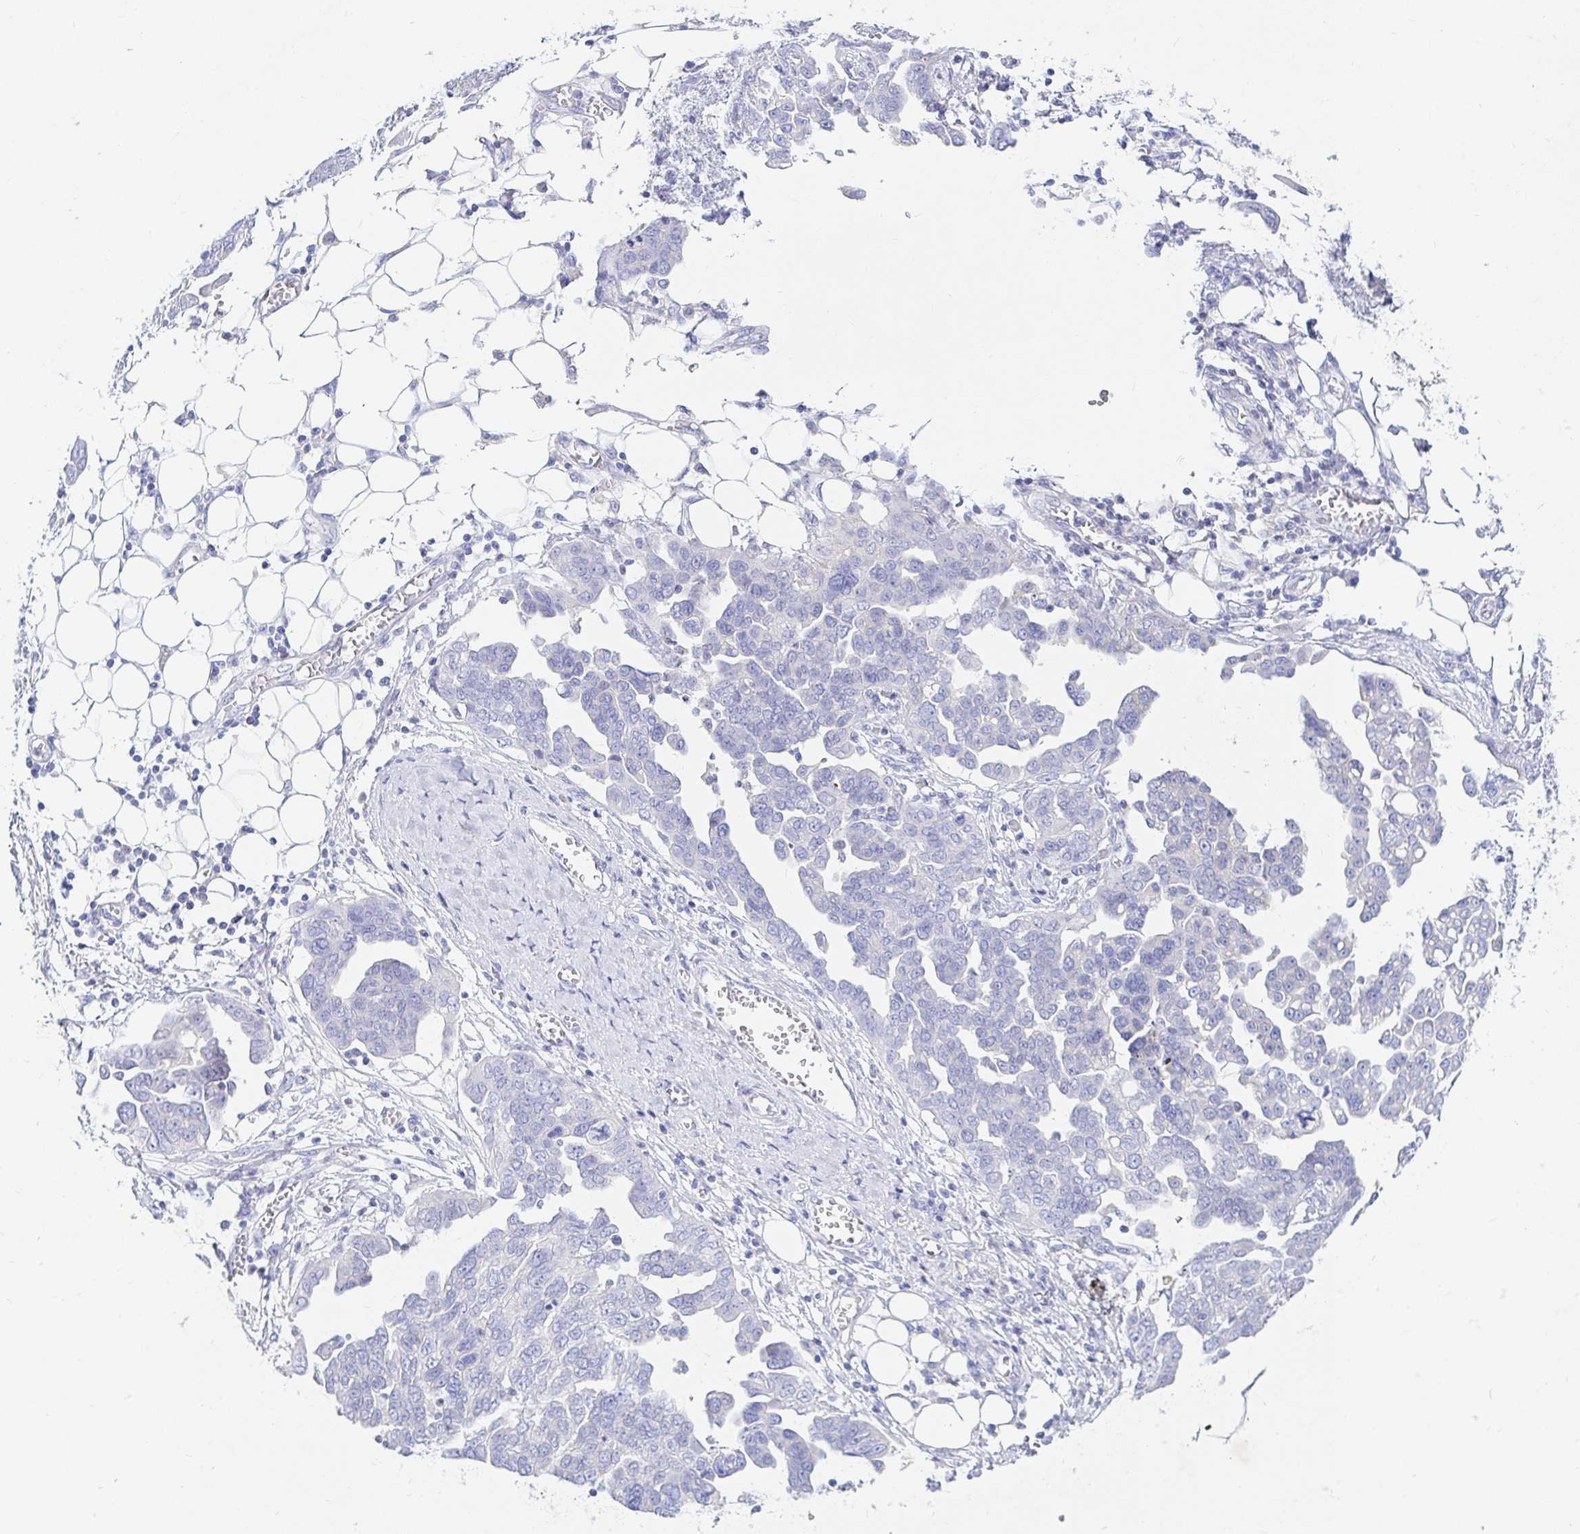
{"staining": {"intensity": "negative", "quantity": "none", "location": "none"}, "tissue": "ovarian cancer", "cell_type": "Tumor cells", "image_type": "cancer", "snomed": [{"axis": "morphology", "description": "Cystadenocarcinoma, serous, NOS"}, {"axis": "topography", "description": "Ovary"}], "caption": "Human serous cystadenocarcinoma (ovarian) stained for a protein using immunohistochemistry reveals no expression in tumor cells.", "gene": "NR2E1", "patient": {"sex": "female", "age": 59}}